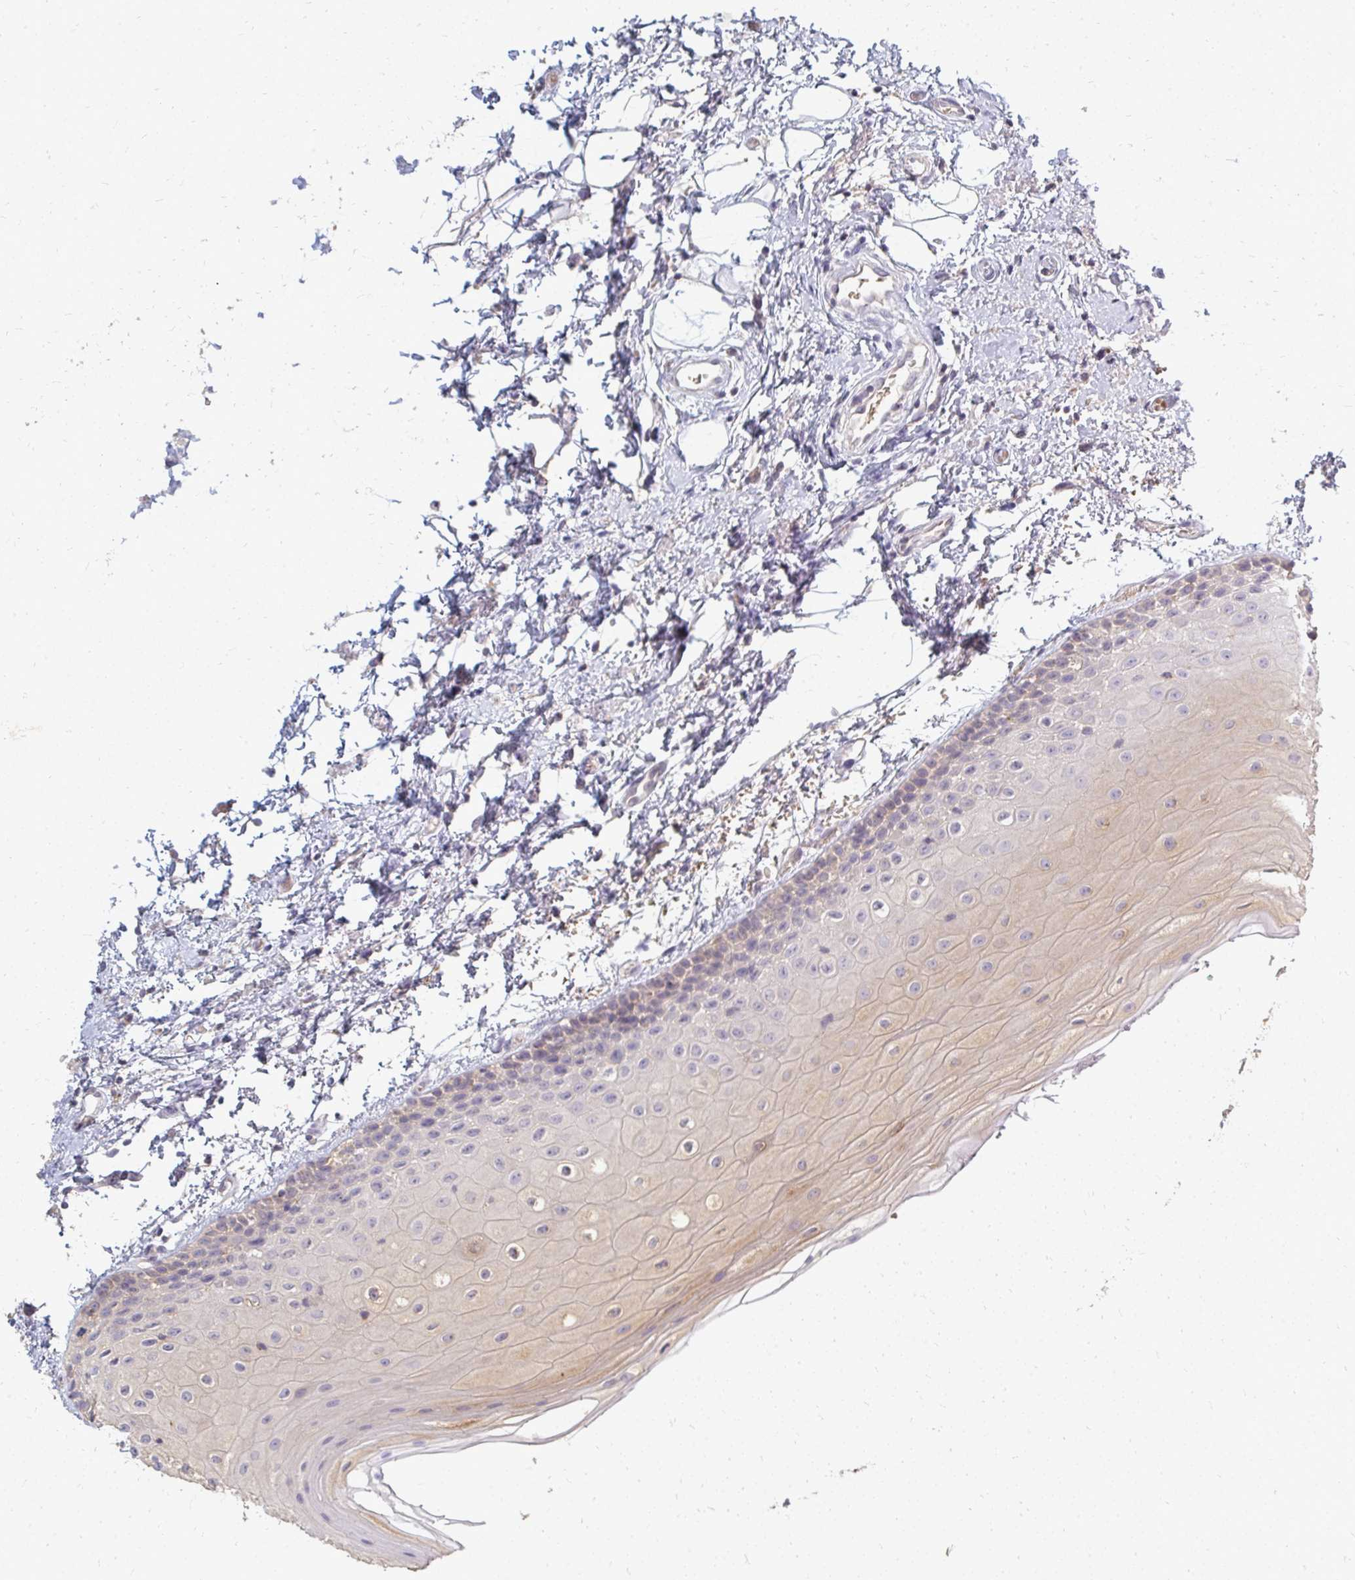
{"staining": {"intensity": "moderate", "quantity": "25%-75%", "location": "cytoplasmic/membranous"}, "tissue": "oral mucosa", "cell_type": "Squamous epithelial cells", "image_type": "normal", "snomed": [{"axis": "morphology", "description": "Normal tissue, NOS"}, {"axis": "topography", "description": "Oral tissue"}], "caption": "This image displays immunohistochemistry staining of unremarkable oral mucosa, with medium moderate cytoplasmic/membranous positivity in about 25%-75% of squamous epithelial cells.", "gene": "ZNF285", "patient": {"sex": "female", "age": 82}}